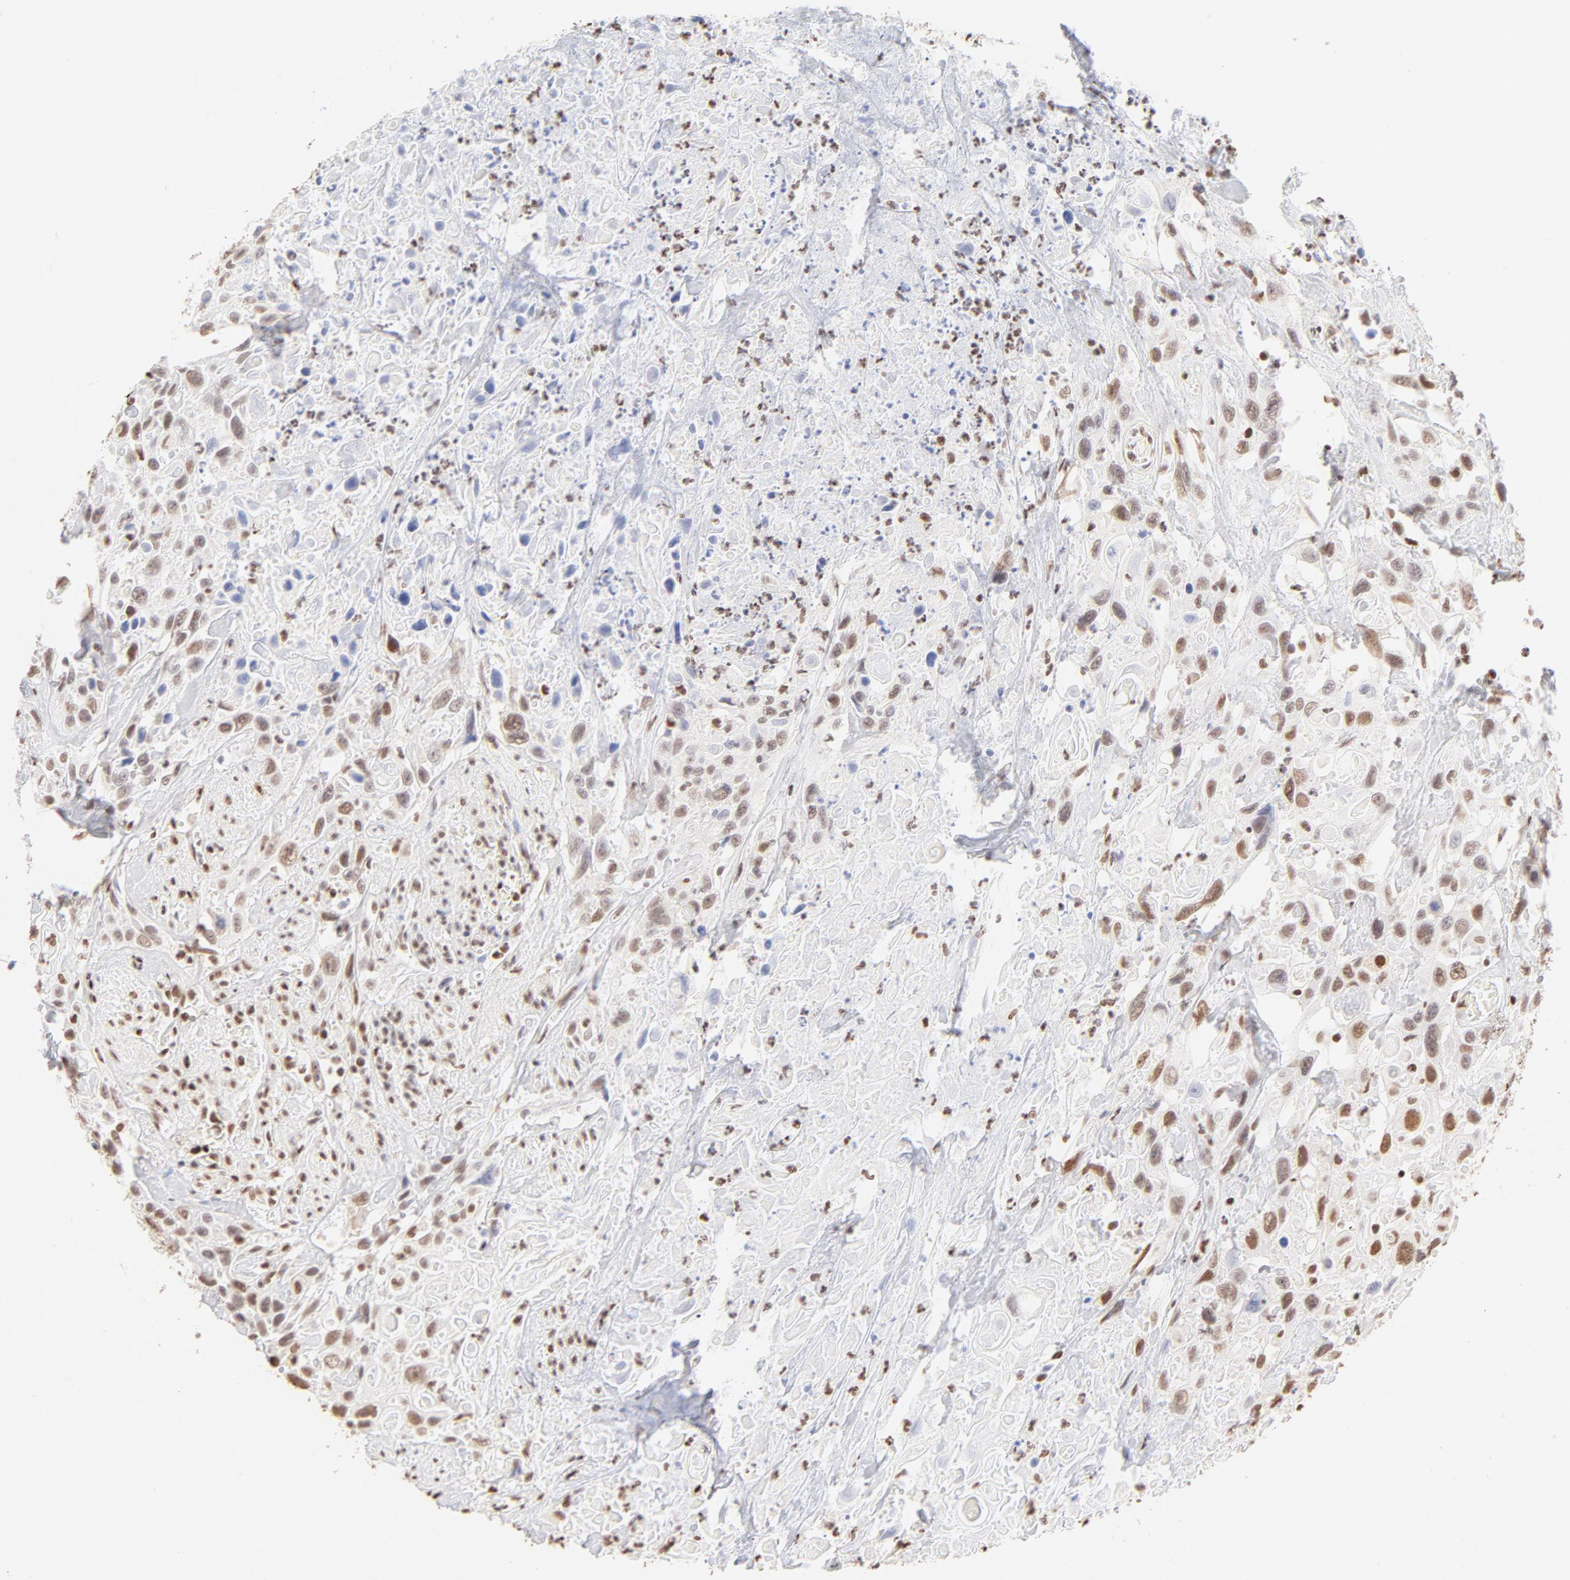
{"staining": {"intensity": "moderate", "quantity": ">75%", "location": "nuclear"}, "tissue": "urothelial cancer", "cell_type": "Tumor cells", "image_type": "cancer", "snomed": [{"axis": "morphology", "description": "Urothelial carcinoma, High grade"}, {"axis": "topography", "description": "Urinary bladder"}], "caption": "High-magnification brightfield microscopy of urothelial carcinoma (high-grade) stained with DAB (3,3'-diaminobenzidine) (brown) and counterstained with hematoxylin (blue). tumor cells exhibit moderate nuclear expression is seen in approximately>75% of cells.", "gene": "ZNF540", "patient": {"sex": "female", "age": 84}}